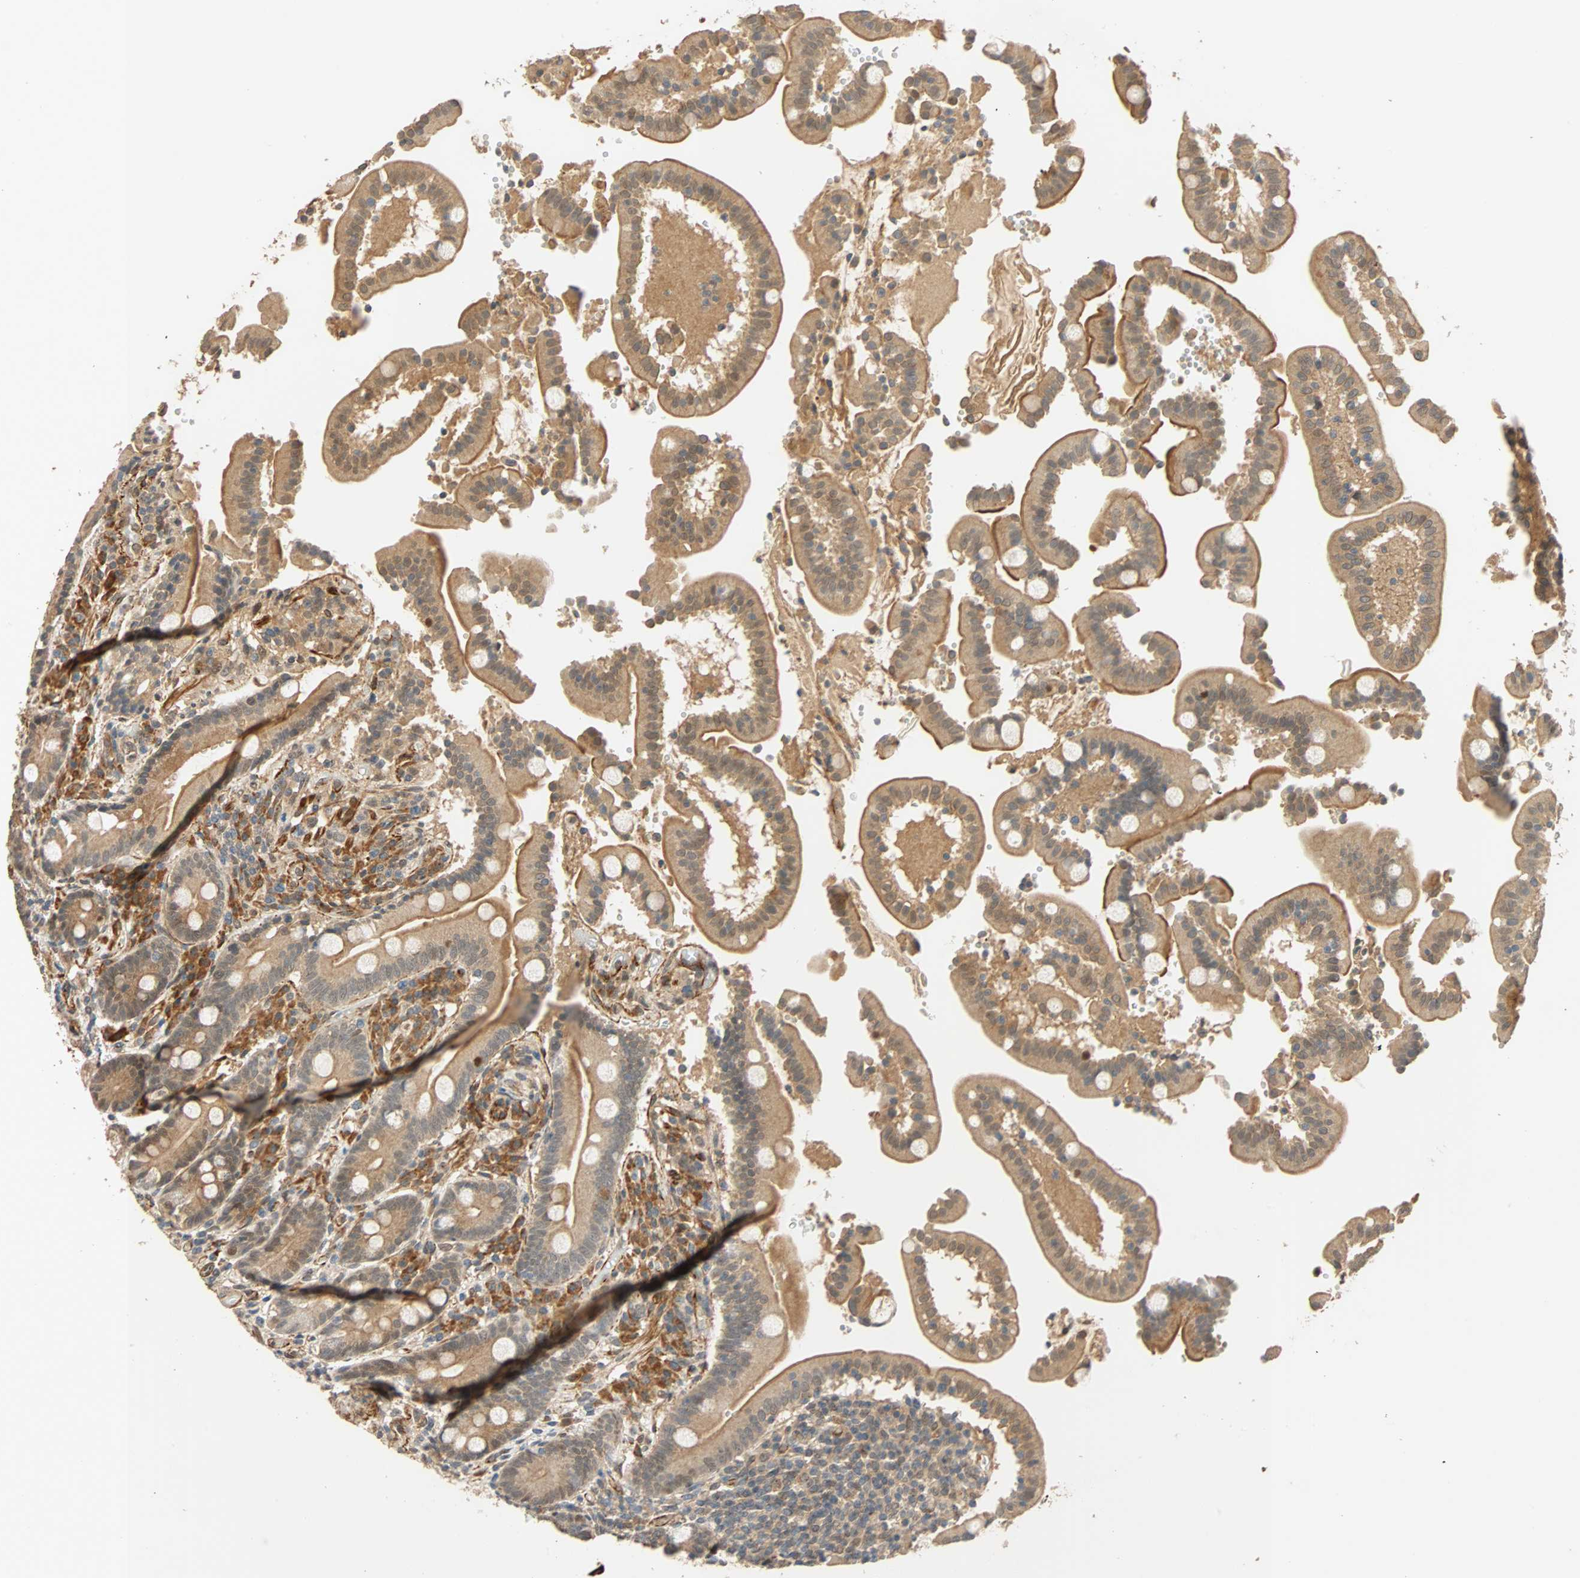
{"staining": {"intensity": "moderate", "quantity": "25%-75%", "location": "cytoplasmic/membranous"}, "tissue": "duodenum", "cell_type": "Glandular cells", "image_type": "normal", "snomed": [{"axis": "morphology", "description": "Normal tissue, NOS"}, {"axis": "topography", "description": "Small intestine, NOS"}], "caption": "Moderate cytoplasmic/membranous positivity is seen in approximately 25%-75% of glandular cells in unremarkable duodenum. The staining was performed using DAB, with brown indicating positive protein expression. Nuclei are stained blue with hematoxylin.", "gene": "QSER1", "patient": {"sex": "female", "age": 71}}